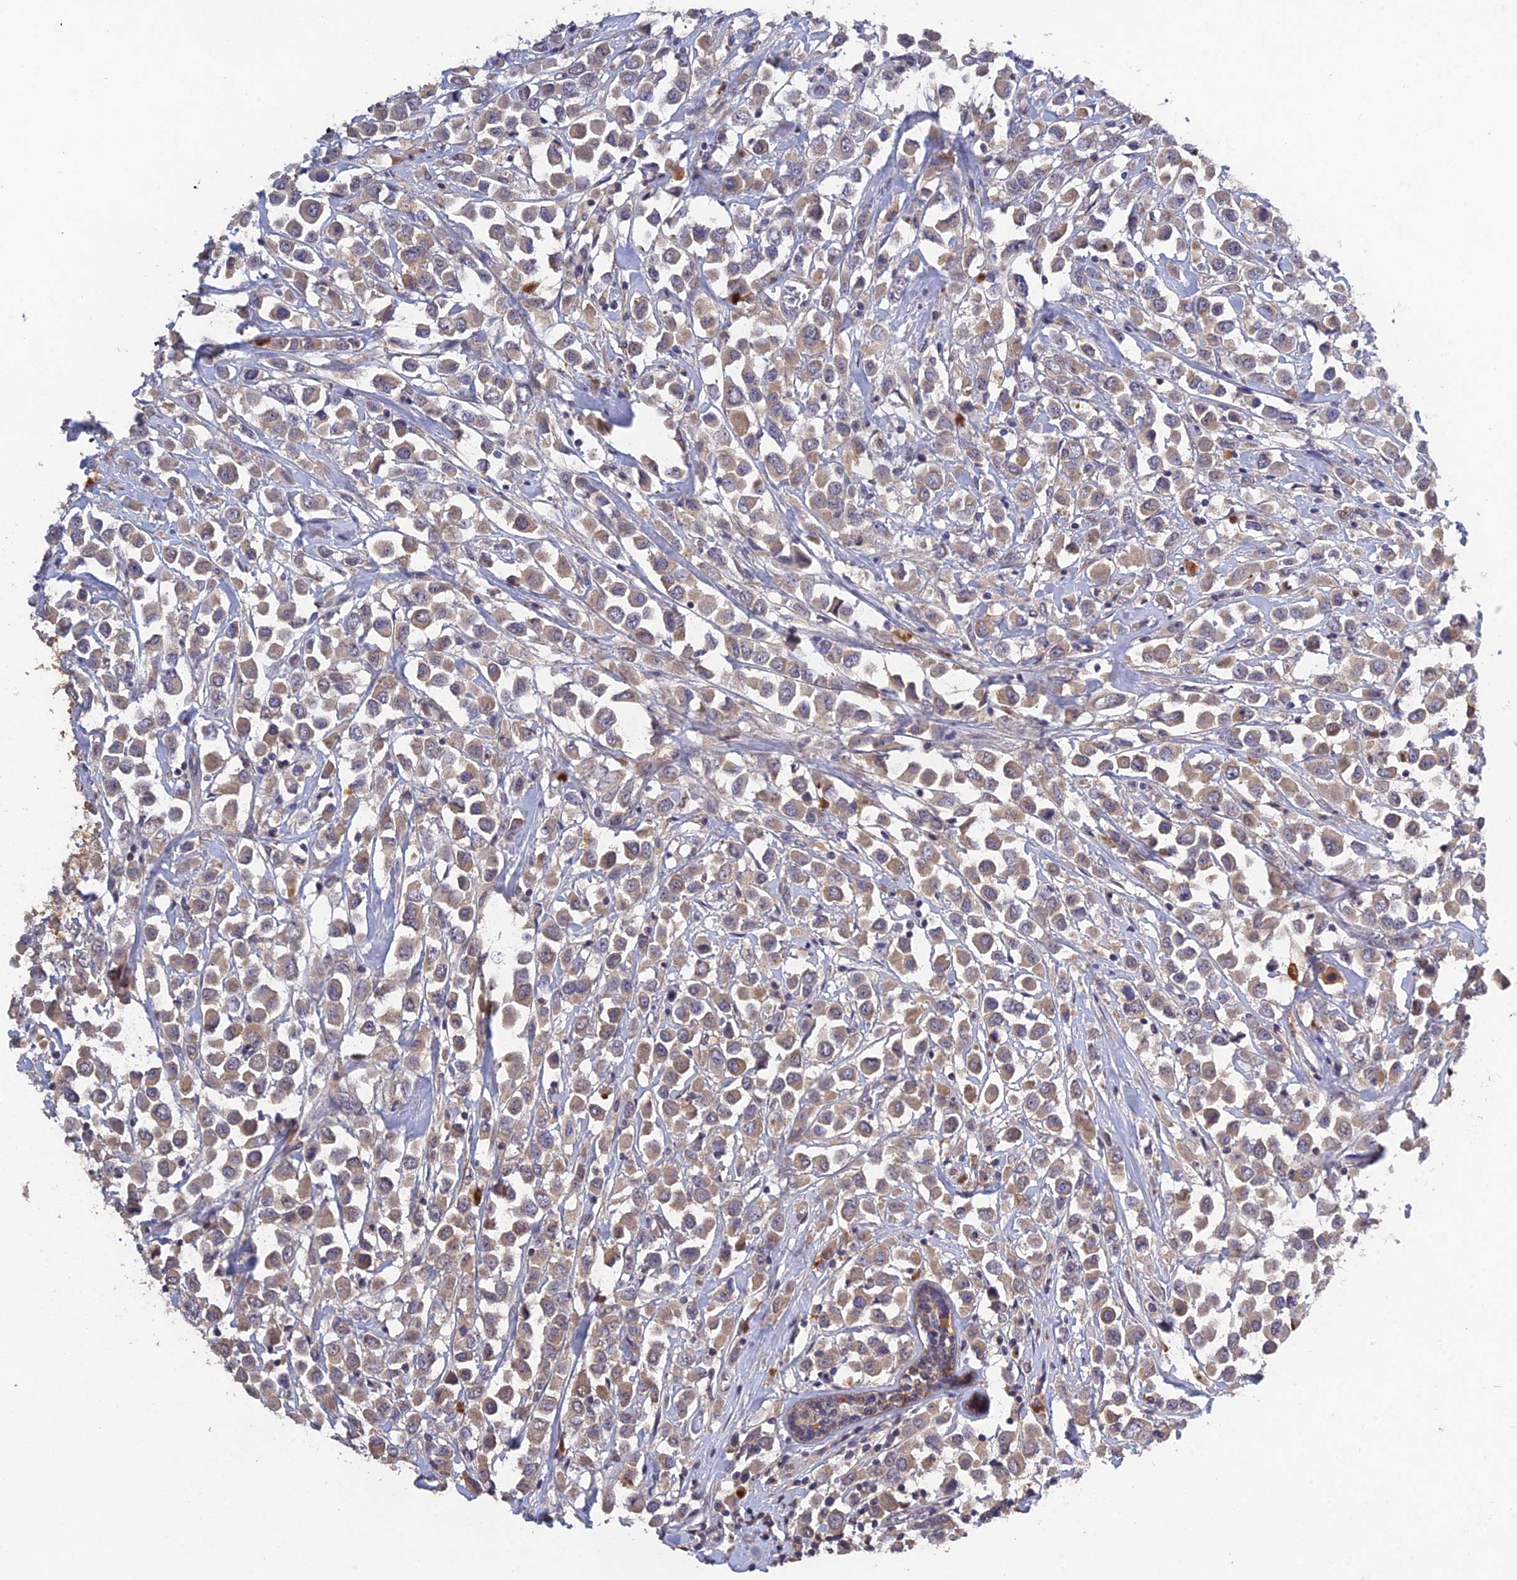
{"staining": {"intensity": "weak", "quantity": ">75%", "location": "cytoplasmic/membranous"}, "tissue": "breast cancer", "cell_type": "Tumor cells", "image_type": "cancer", "snomed": [{"axis": "morphology", "description": "Duct carcinoma"}, {"axis": "topography", "description": "Breast"}], "caption": "A low amount of weak cytoplasmic/membranous staining is seen in approximately >75% of tumor cells in invasive ductal carcinoma (breast) tissue. (DAB = brown stain, brightfield microscopy at high magnification).", "gene": "SLC39A13", "patient": {"sex": "female", "age": 61}}